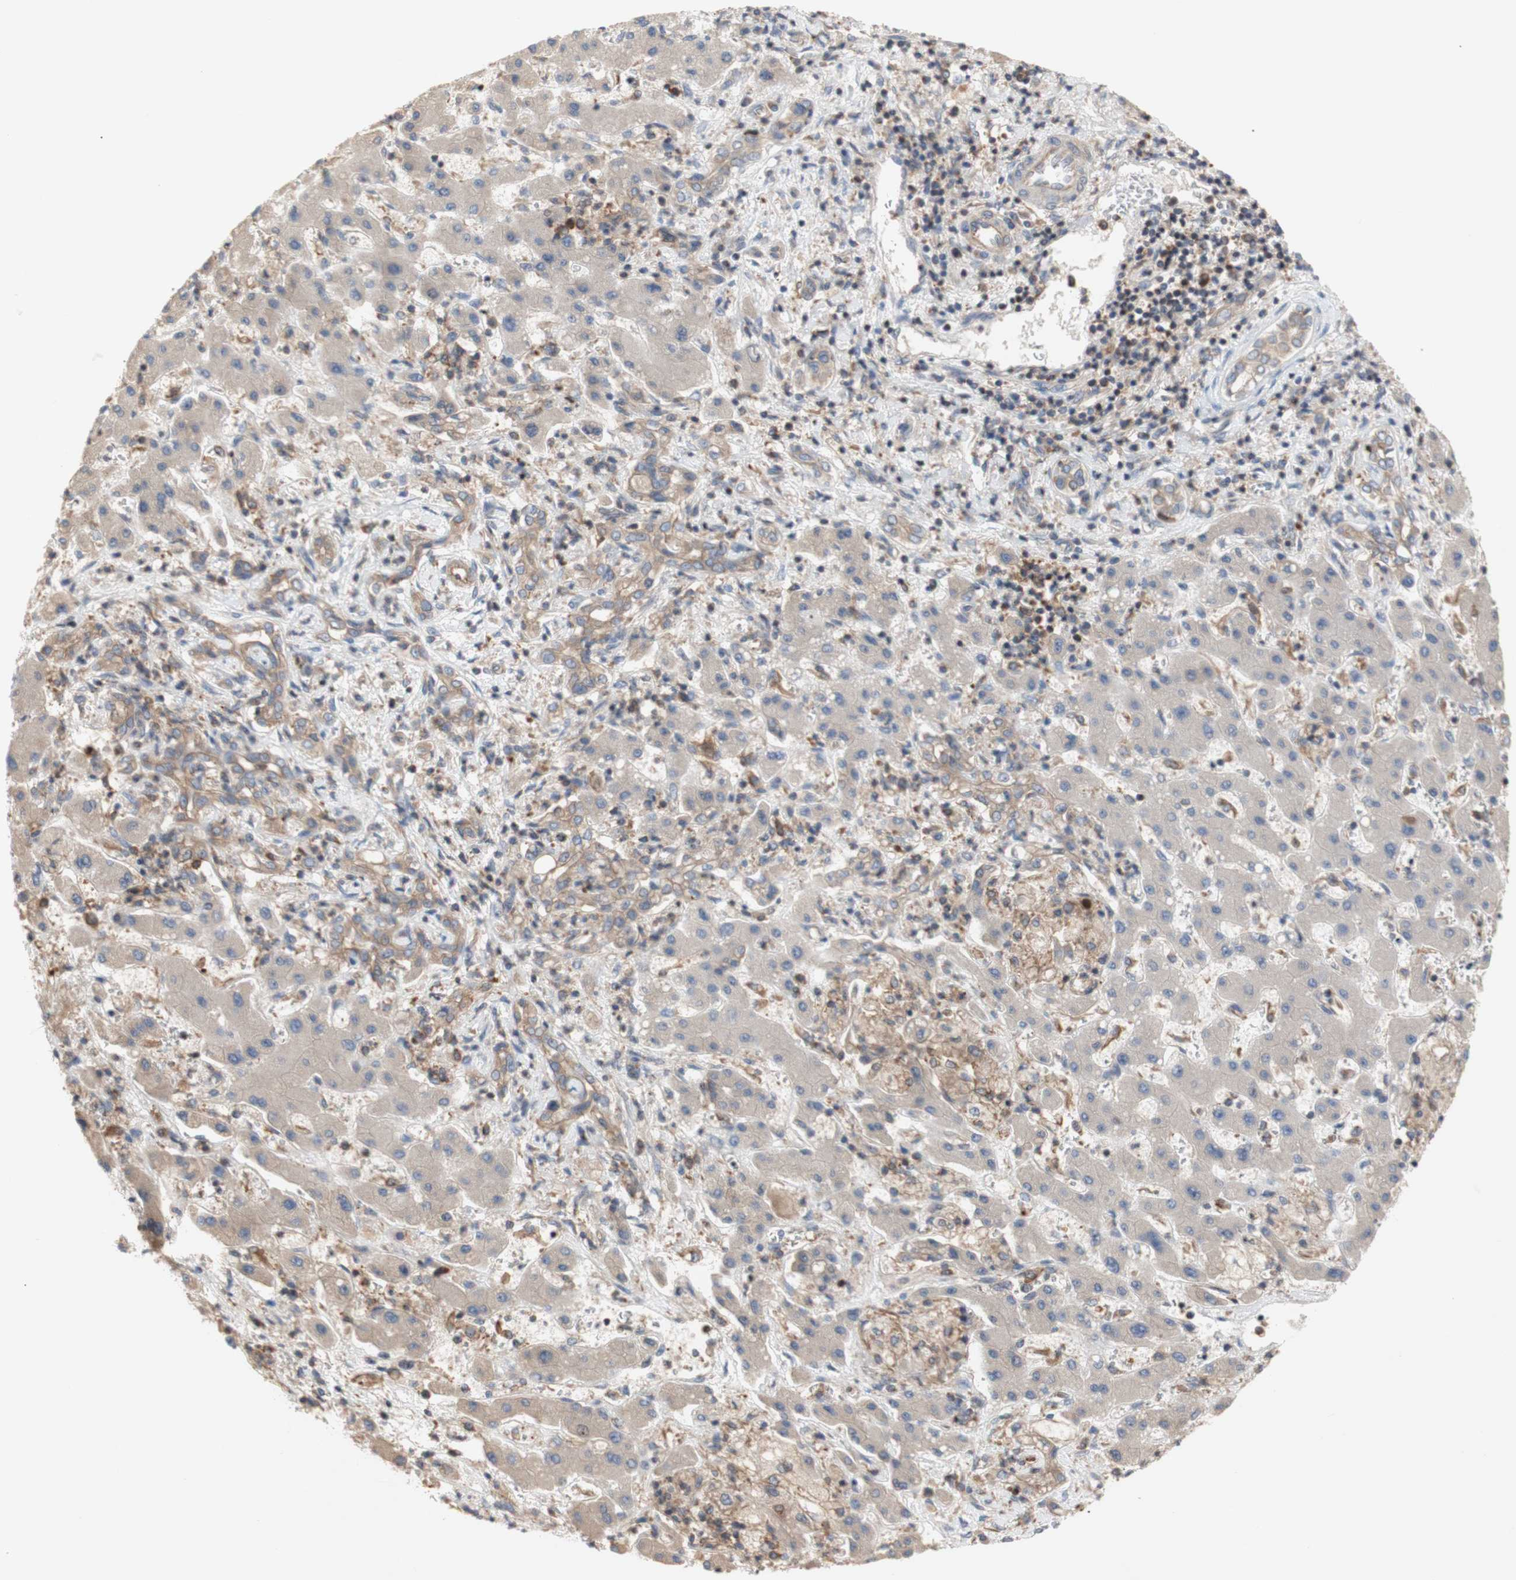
{"staining": {"intensity": "weak", "quantity": ">75%", "location": "cytoplasmic/membranous"}, "tissue": "liver cancer", "cell_type": "Tumor cells", "image_type": "cancer", "snomed": [{"axis": "morphology", "description": "Cholangiocarcinoma"}, {"axis": "topography", "description": "Liver"}], "caption": "Immunohistochemistry (IHC) image of neoplastic tissue: human cholangiocarcinoma (liver) stained using IHC shows low levels of weak protein expression localized specifically in the cytoplasmic/membranous of tumor cells, appearing as a cytoplasmic/membranous brown color.", "gene": "IKBKG", "patient": {"sex": "male", "age": 50}}